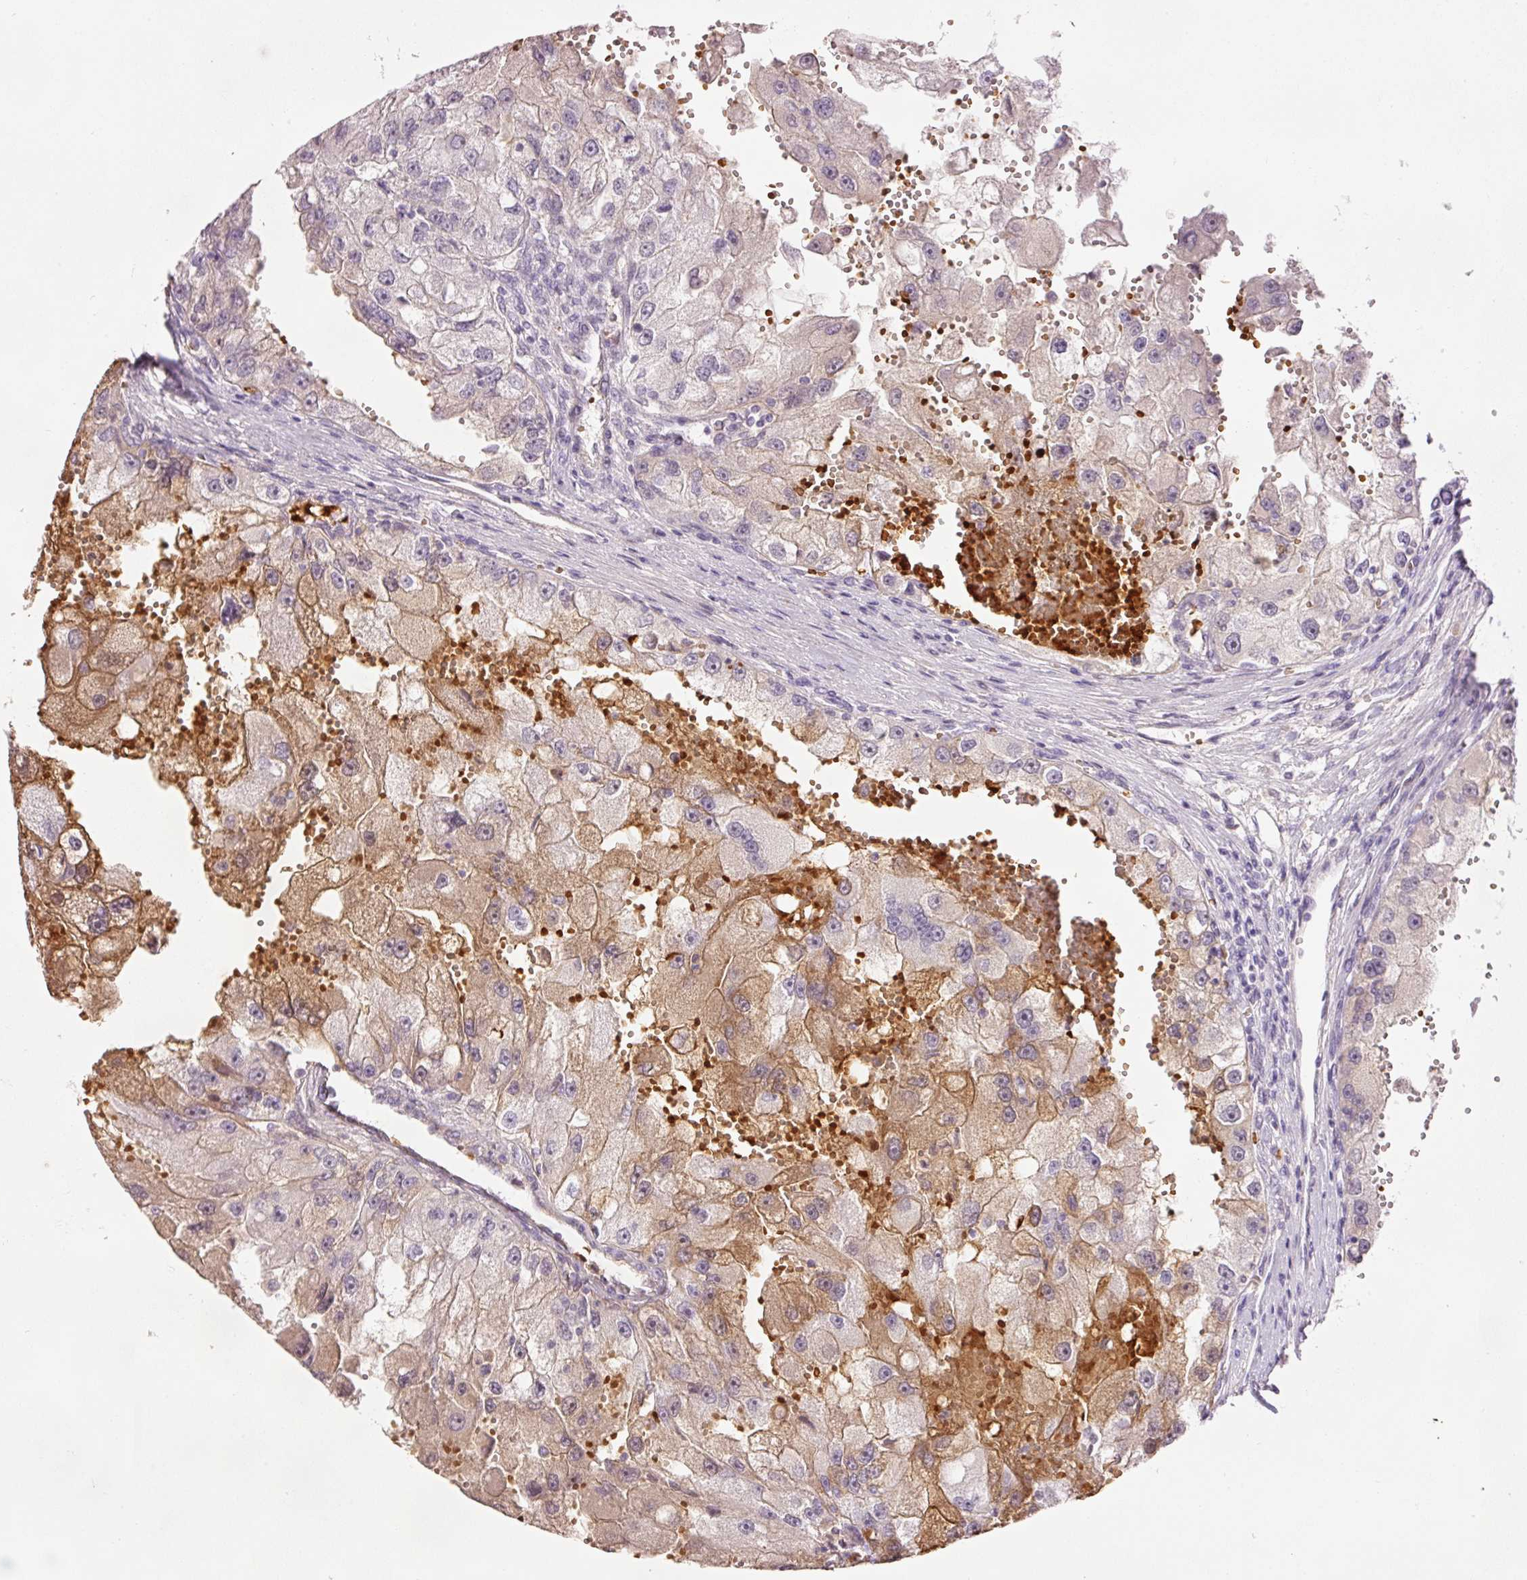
{"staining": {"intensity": "moderate", "quantity": "<25%", "location": "cytoplasmic/membranous"}, "tissue": "renal cancer", "cell_type": "Tumor cells", "image_type": "cancer", "snomed": [{"axis": "morphology", "description": "Adenocarcinoma, NOS"}, {"axis": "topography", "description": "Kidney"}], "caption": "Human renal cancer (adenocarcinoma) stained with a protein marker reveals moderate staining in tumor cells.", "gene": "LY6G6D", "patient": {"sex": "male", "age": 63}}